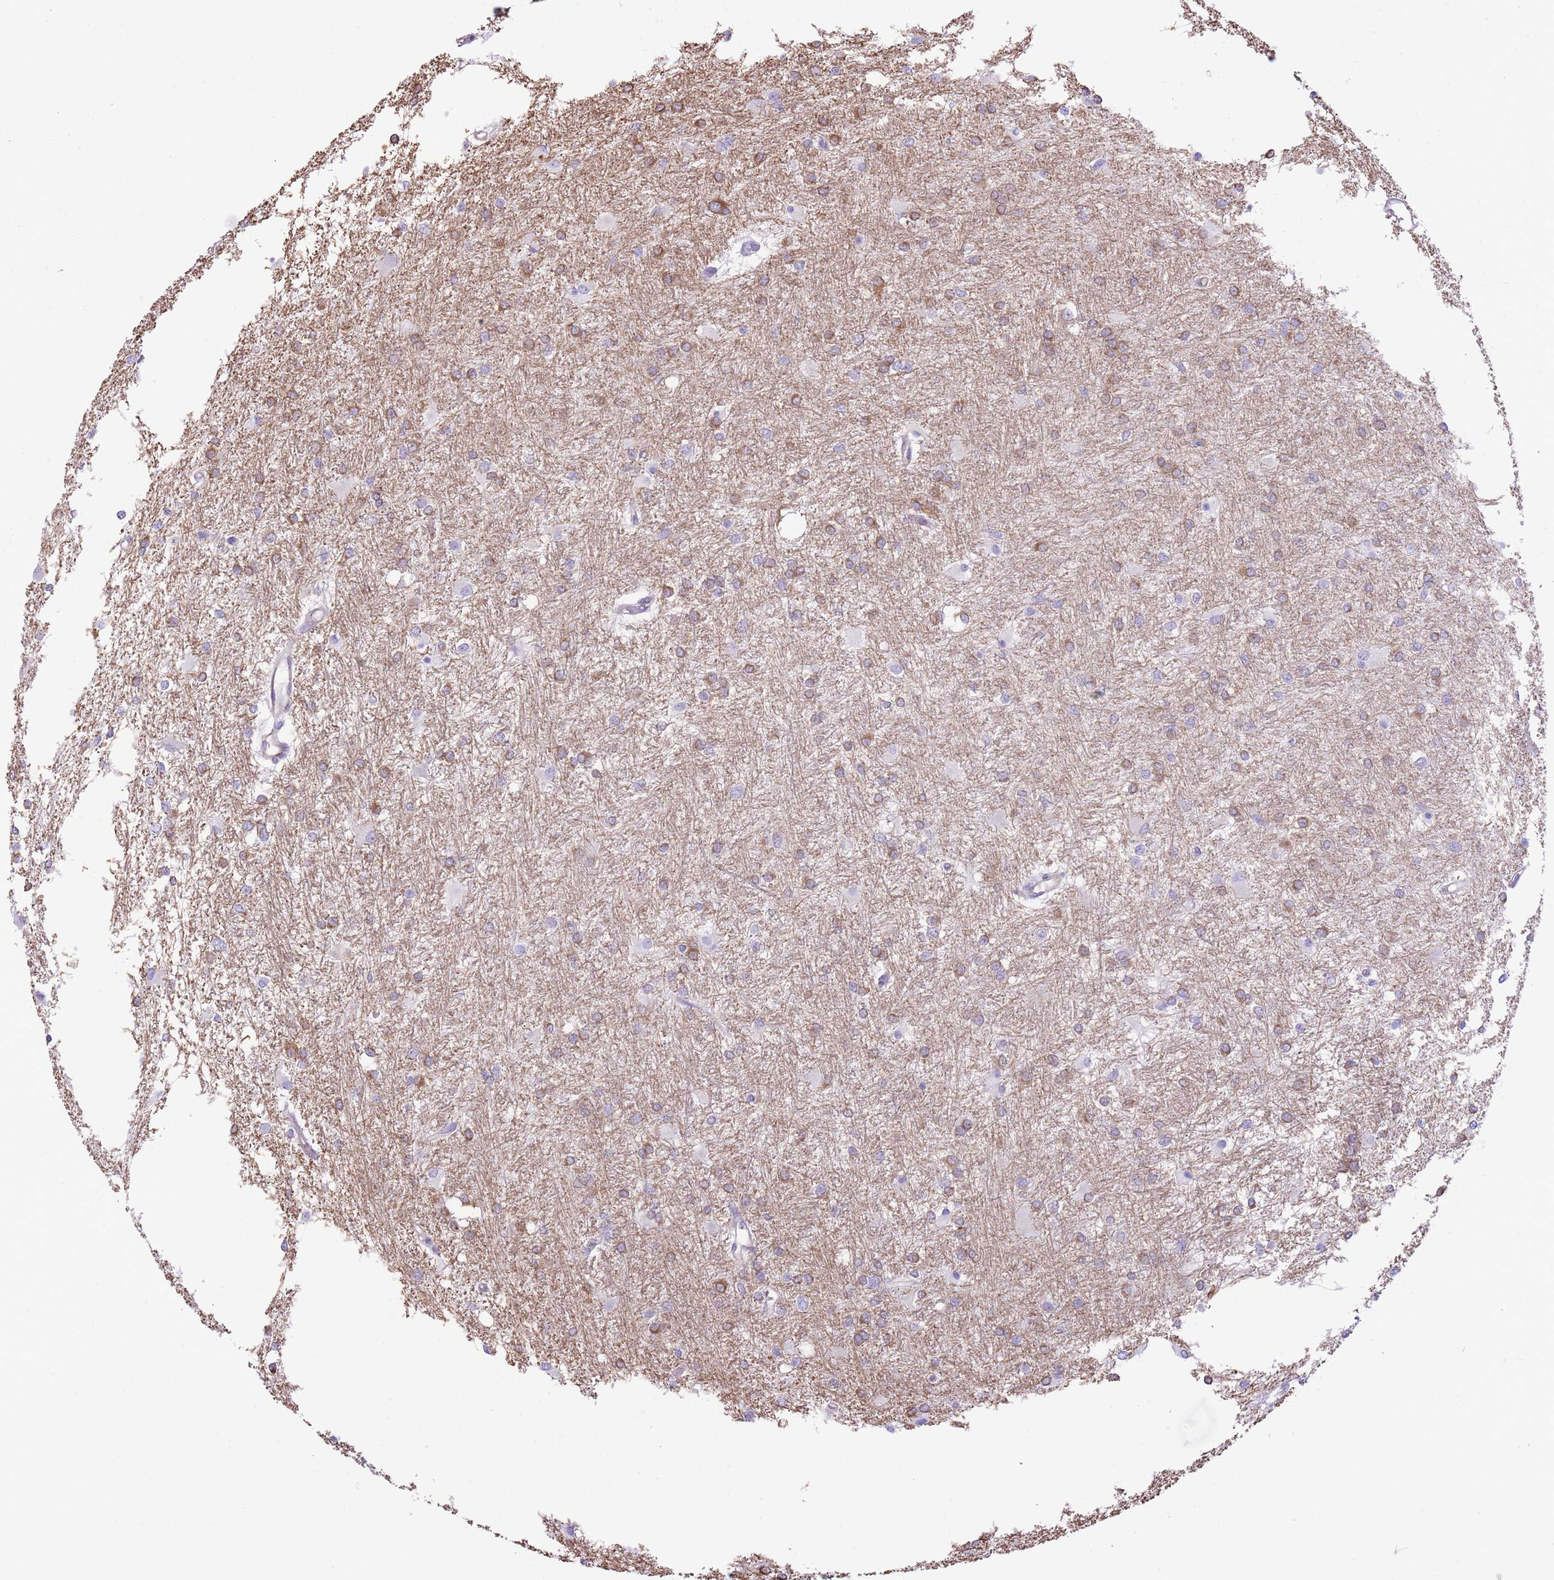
{"staining": {"intensity": "moderate", "quantity": ">75%", "location": "cytoplasmic/membranous"}, "tissue": "glioma", "cell_type": "Tumor cells", "image_type": "cancer", "snomed": [{"axis": "morphology", "description": "Glioma, malignant, High grade"}, {"axis": "topography", "description": "Brain"}], "caption": "Protein staining shows moderate cytoplasmic/membranous staining in about >75% of tumor cells in malignant glioma (high-grade).", "gene": "RHOU", "patient": {"sex": "female", "age": 50}}